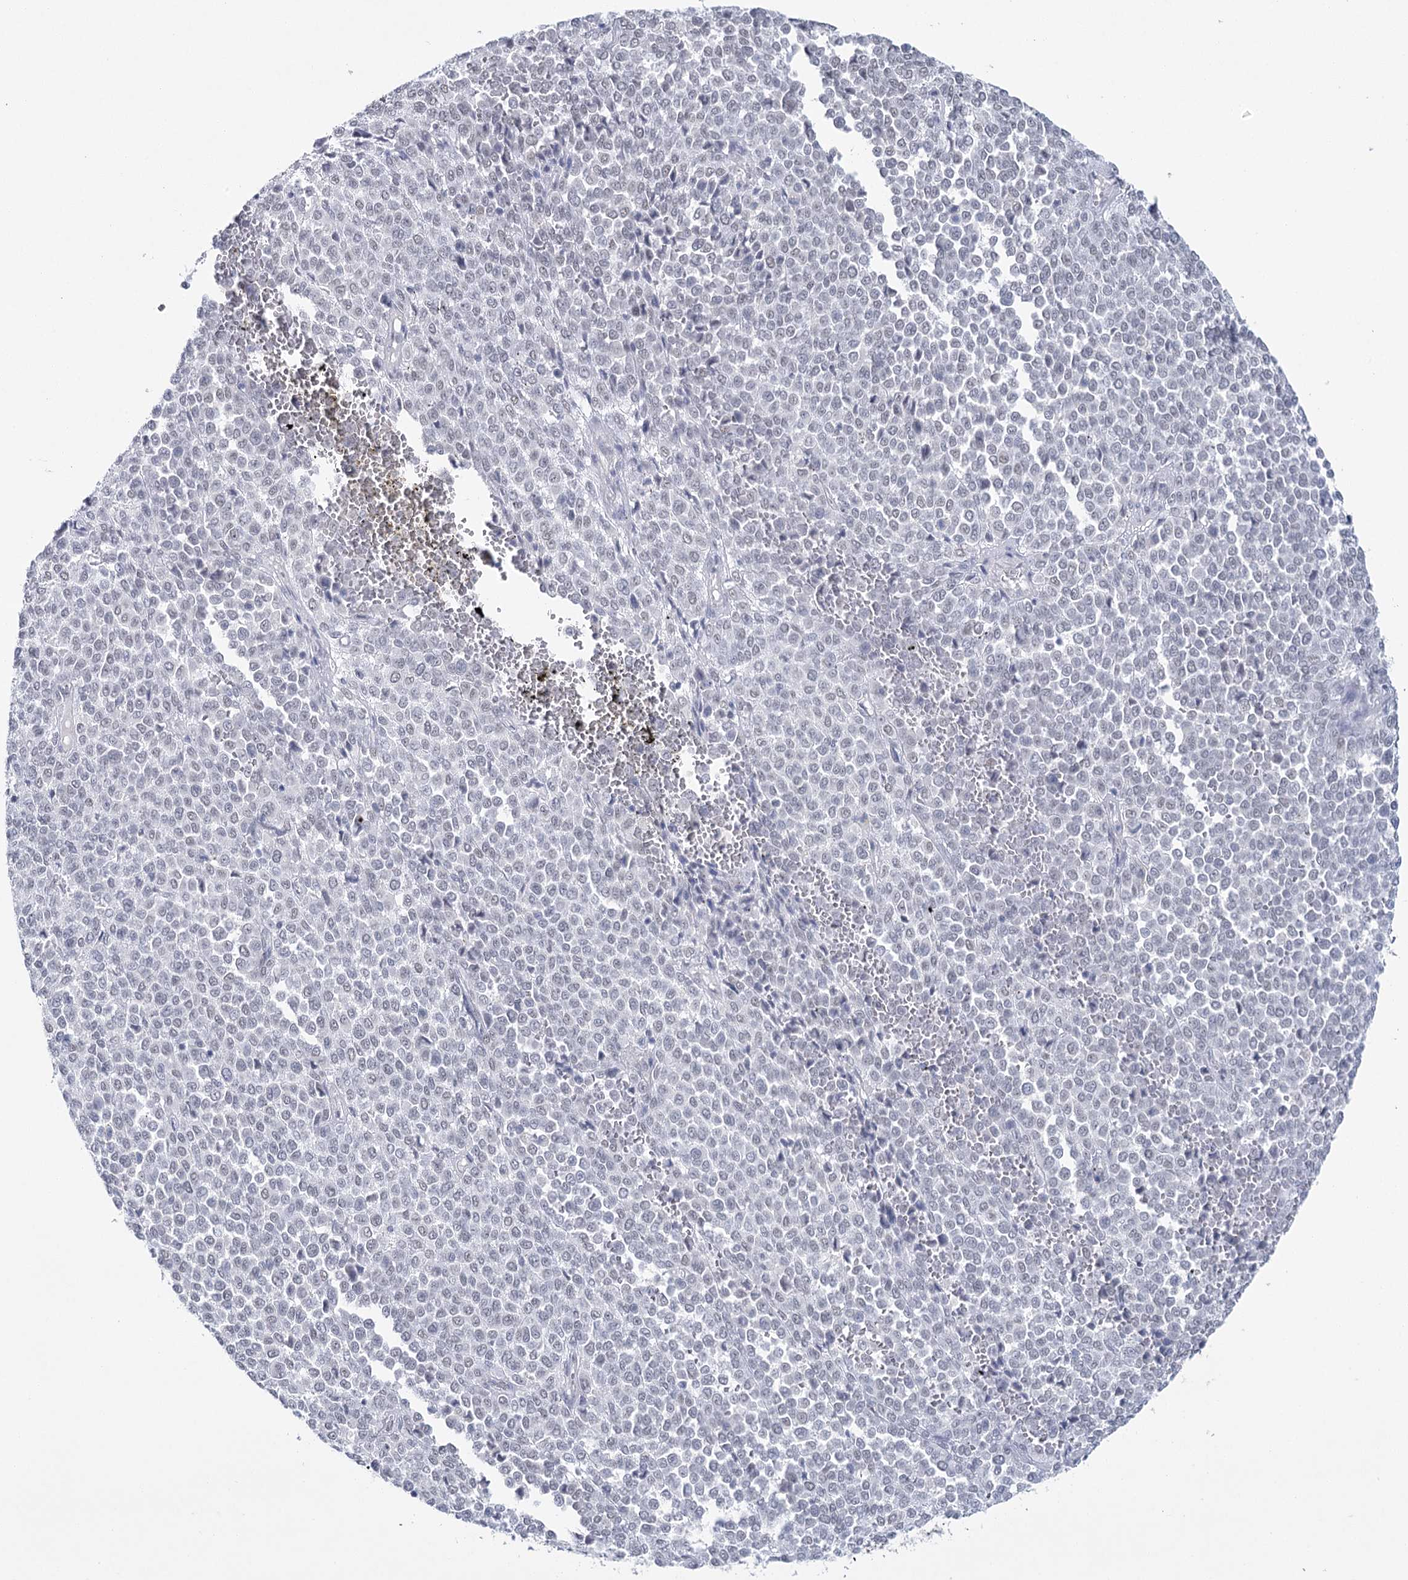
{"staining": {"intensity": "weak", "quantity": "<25%", "location": "nuclear"}, "tissue": "melanoma", "cell_type": "Tumor cells", "image_type": "cancer", "snomed": [{"axis": "morphology", "description": "Malignant melanoma, Metastatic site"}, {"axis": "topography", "description": "Pancreas"}], "caption": "Tumor cells show no significant protein staining in malignant melanoma (metastatic site). The staining was performed using DAB (3,3'-diaminobenzidine) to visualize the protein expression in brown, while the nuclei were stained in blue with hematoxylin (Magnification: 20x).", "gene": "ZC3H8", "patient": {"sex": "female", "age": 30}}